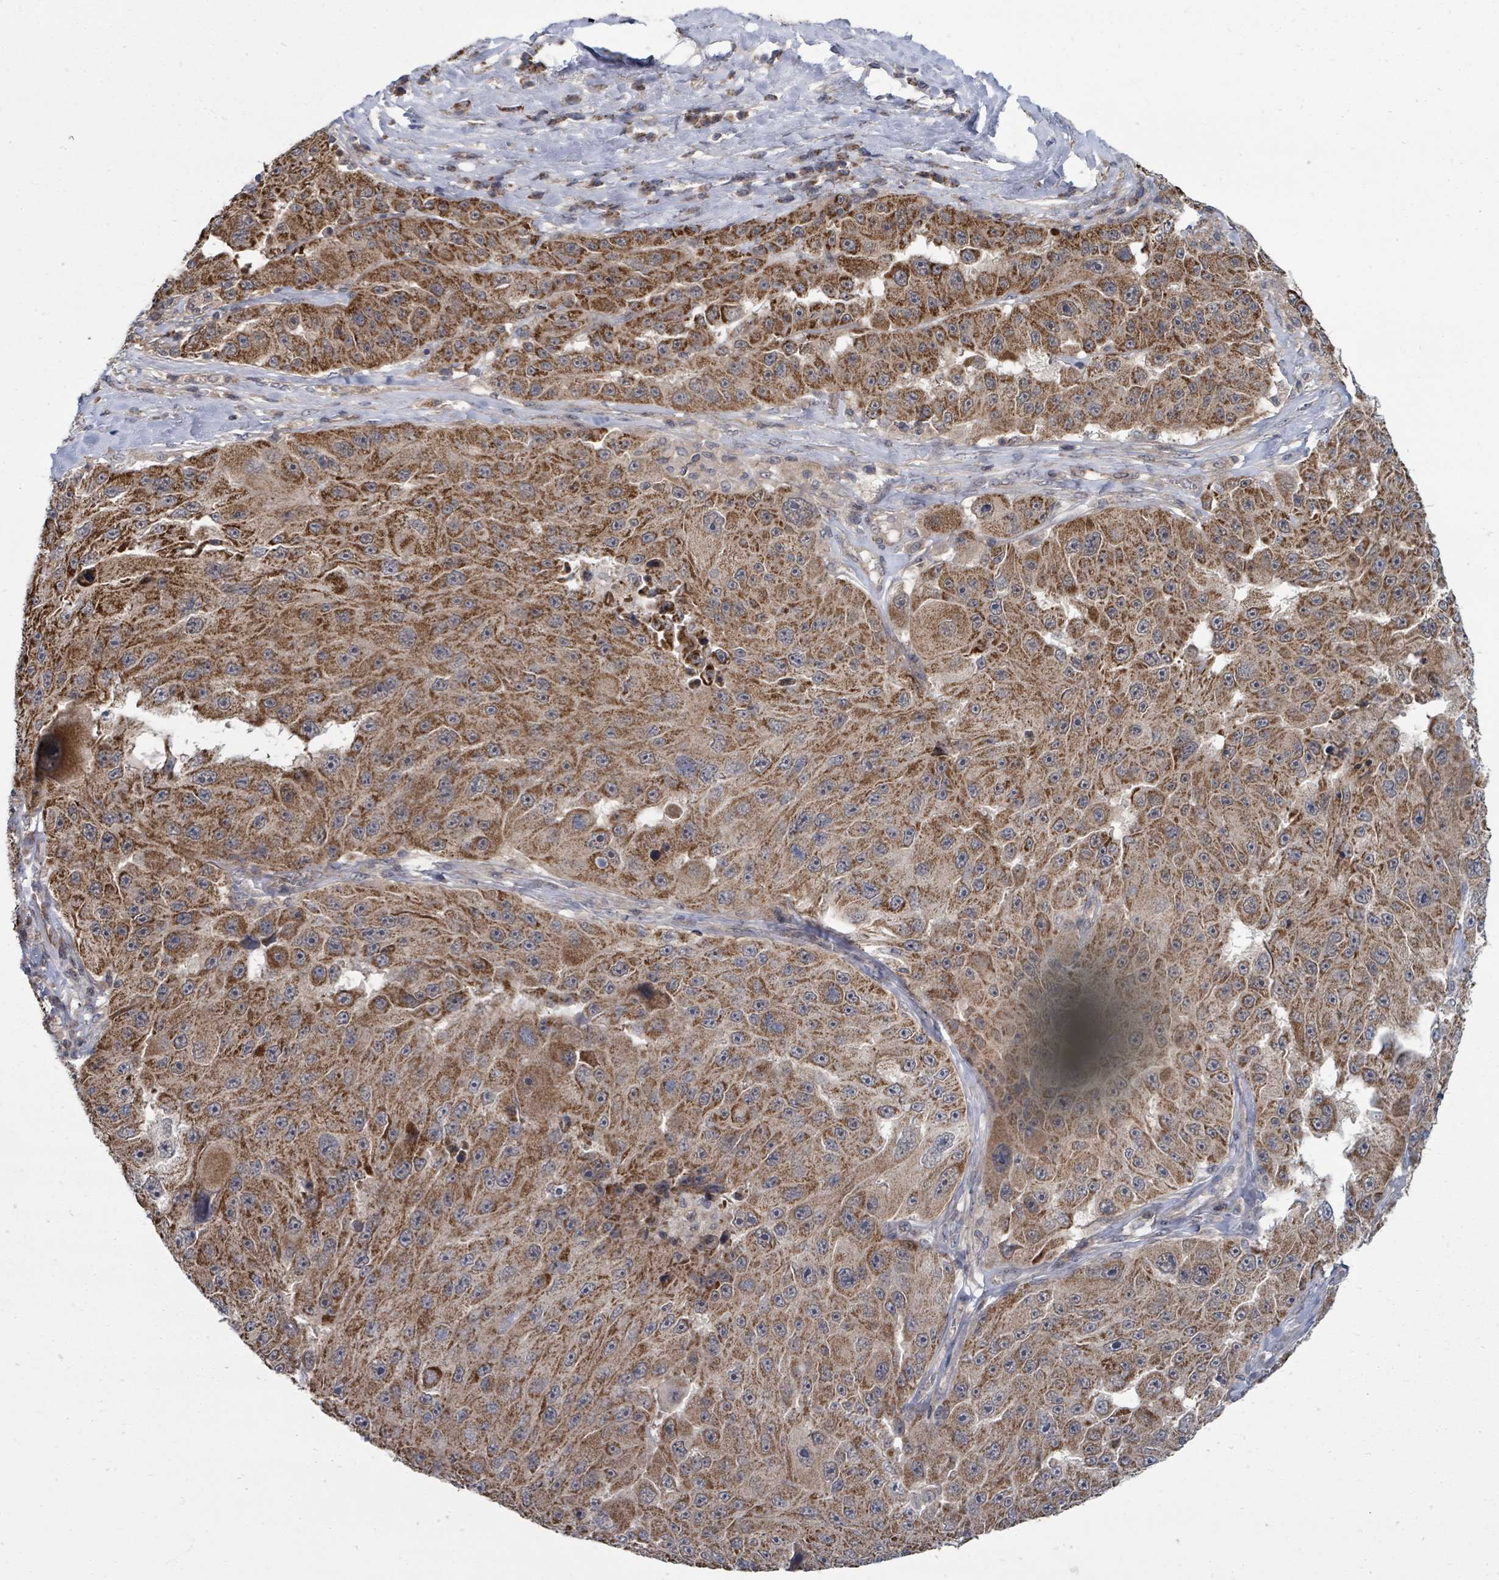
{"staining": {"intensity": "strong", "quantity": ">75%", "location": "cytoplasmic/membranous"}, "tissue": "melanoma", "cell_type": "Tumor cells", "image_type": "cancer", "snomed": [{"axis": "morphology", "description": "Malignant melanoma, Metastatic site"}, {"axis": "topography", "description": "Lymph node"}], "caption": "Immunohistochemical staining of human malignant melanoma (metastatic site) demonstrates strong cytoplasmic/membranous protein staining in approximately >75% of tumor cells.", "gene": "MAGOHB", "patient": {"sex": "male", "age": 62}}